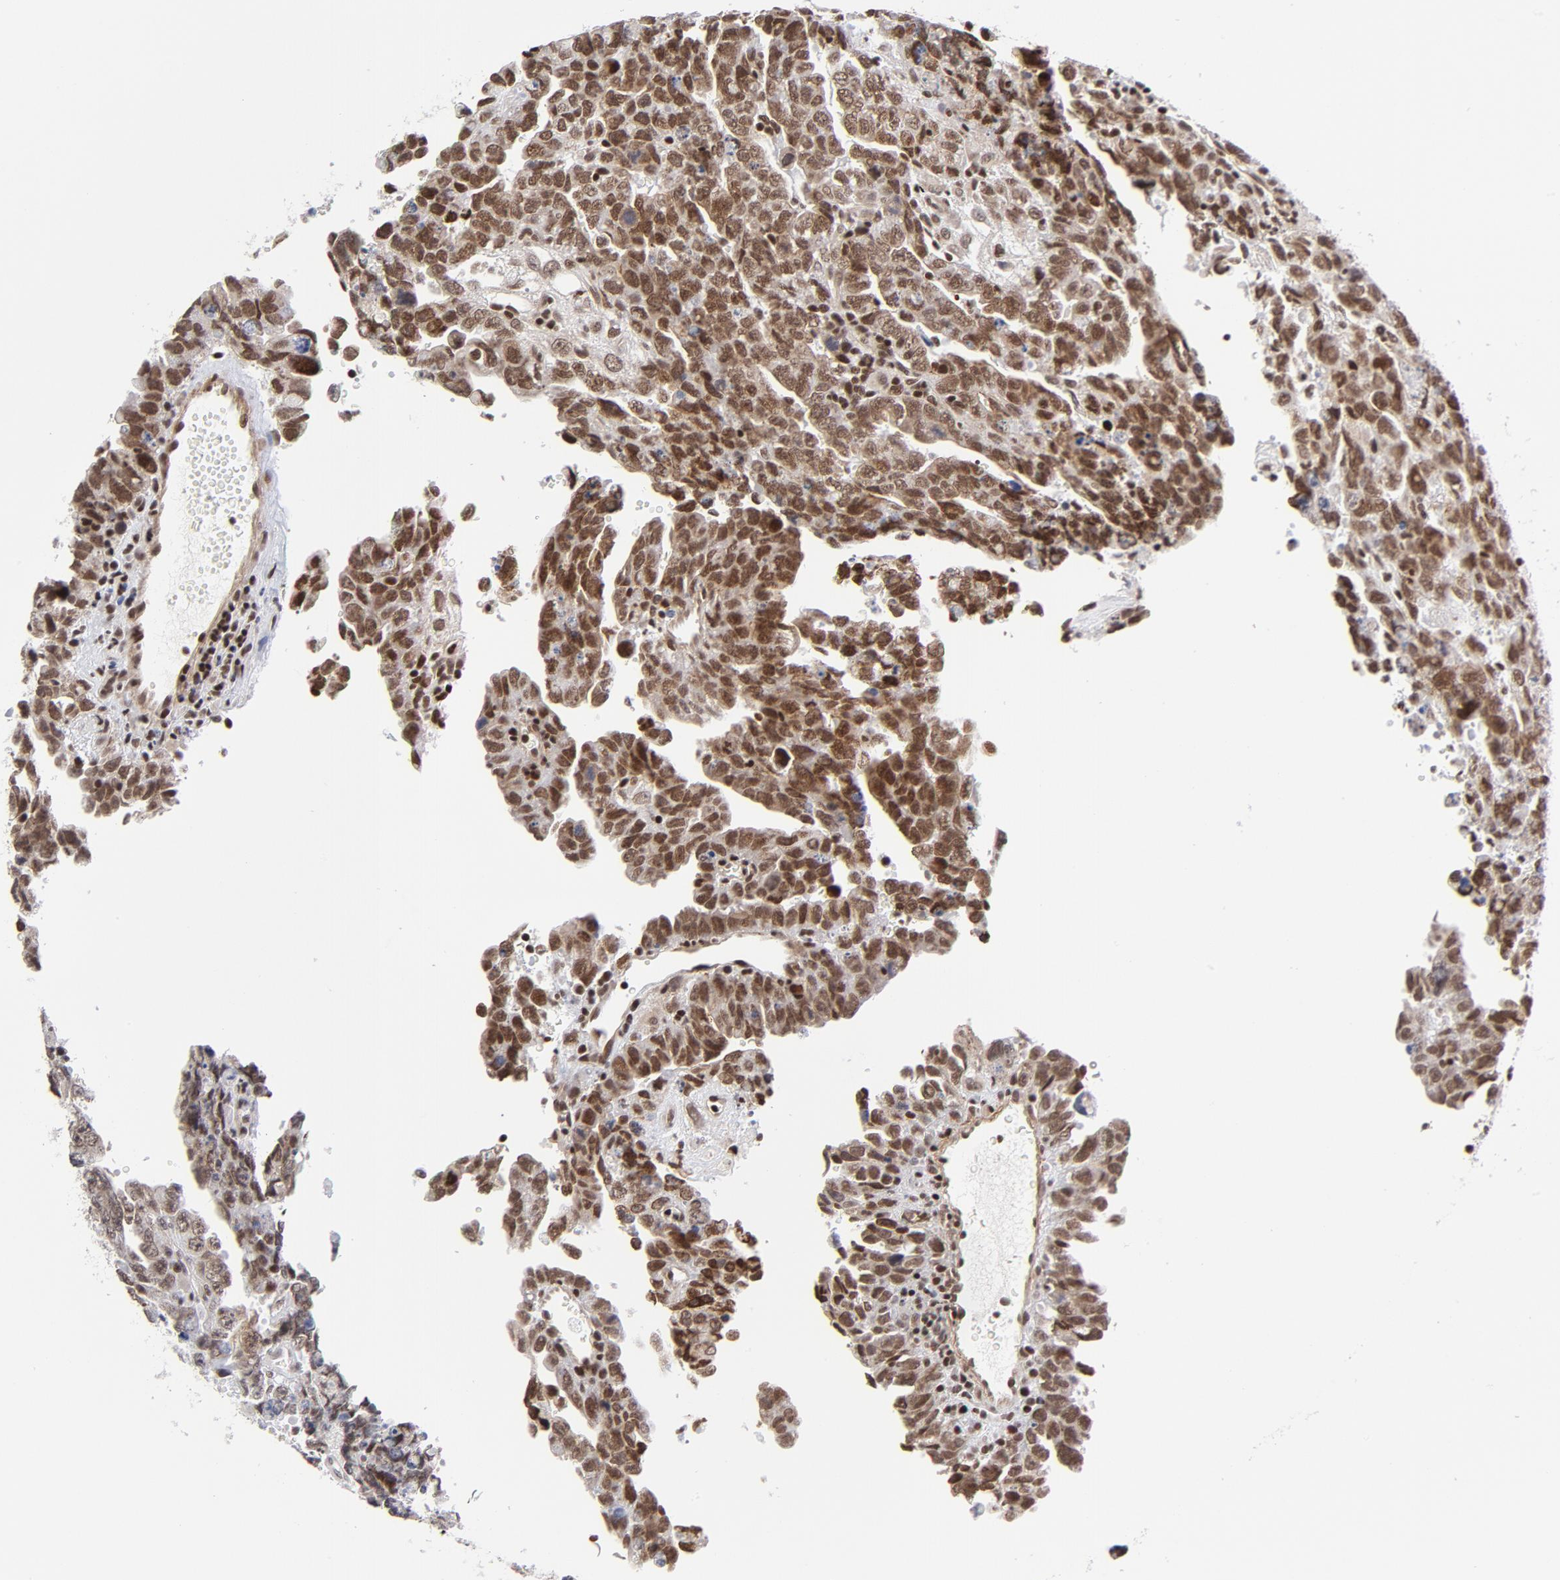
{"staining": {"intensity": "strong", "quantity": ">75%", "location": "nuclear"}, "tissue": "testis cancer", "cell_type": "Tumor cells", "image_type": "cancer", "snomed": [{"axis": "morphology", "description": "Carcinoma, Embryonal, NOS"}, {"axis": "topography", "description": "Testis"}], "caption": "Immunohistochemical staining of human testis cancer reveals high levels of strong nuclear protein expression in about >75% of tumor cells.", "gene": "CTCF", "patient": {"sex": "male", "age": 28}}